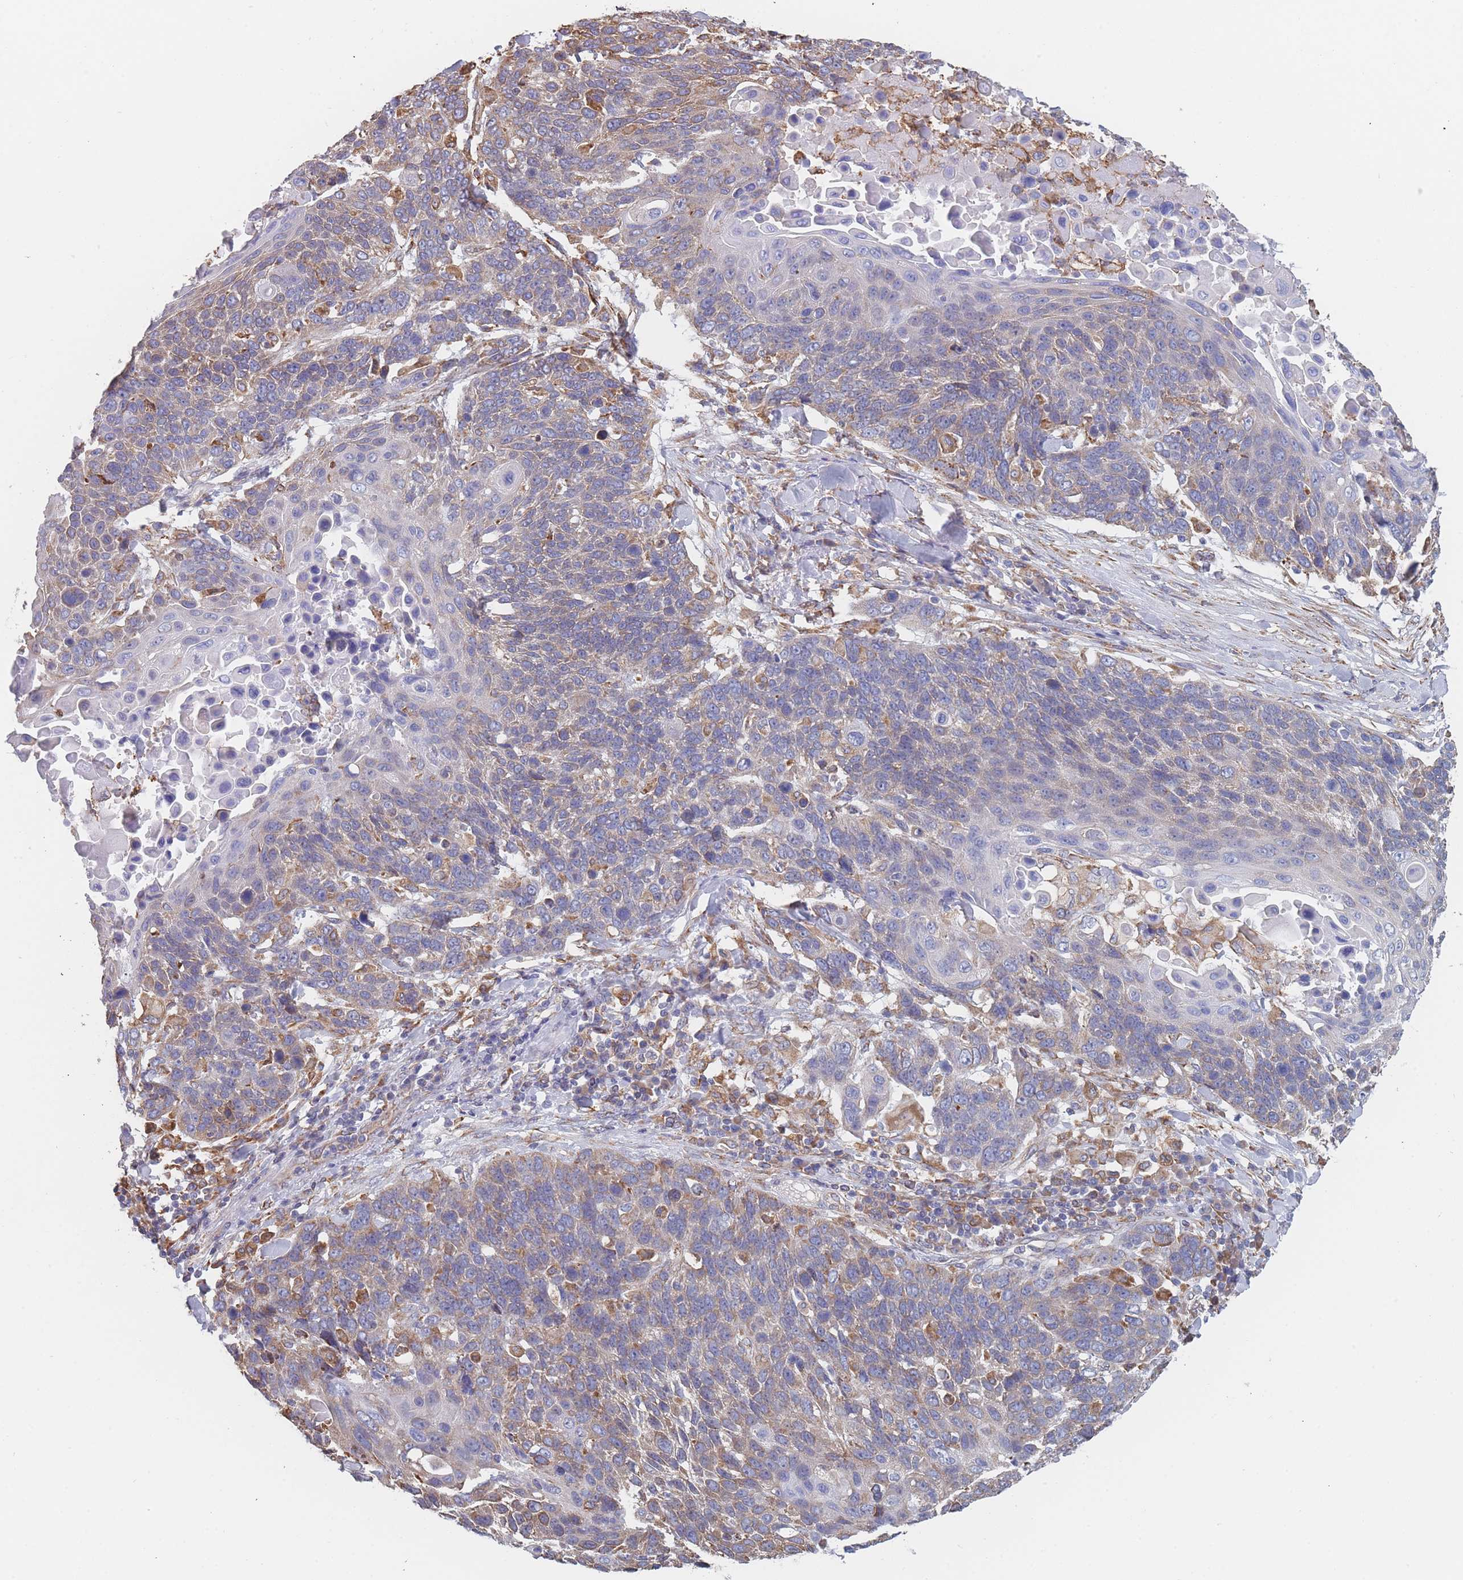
{"staining": {"intensity": "weak", "quantity": "25%-75%", "location": "cytoplasmic/membranous"}, "tissue": "lung cancer", "cell_type": "Tumor cells", "image_type": "cancer", "snomed": [{"axis": "morphology", "description": "Squamous cell carcinoma, NOS"}, {"axis": "topography", "description": "Lung"}], "caption": "IHC of human lung cancer (squamous cell carcinoma) reveals low levels of weak cytoplasmic/membranous staining in approximately 25%-75% of tumor cells.", "gene": "OR7C2", "patient": {"sex": "male", "age": 66}}